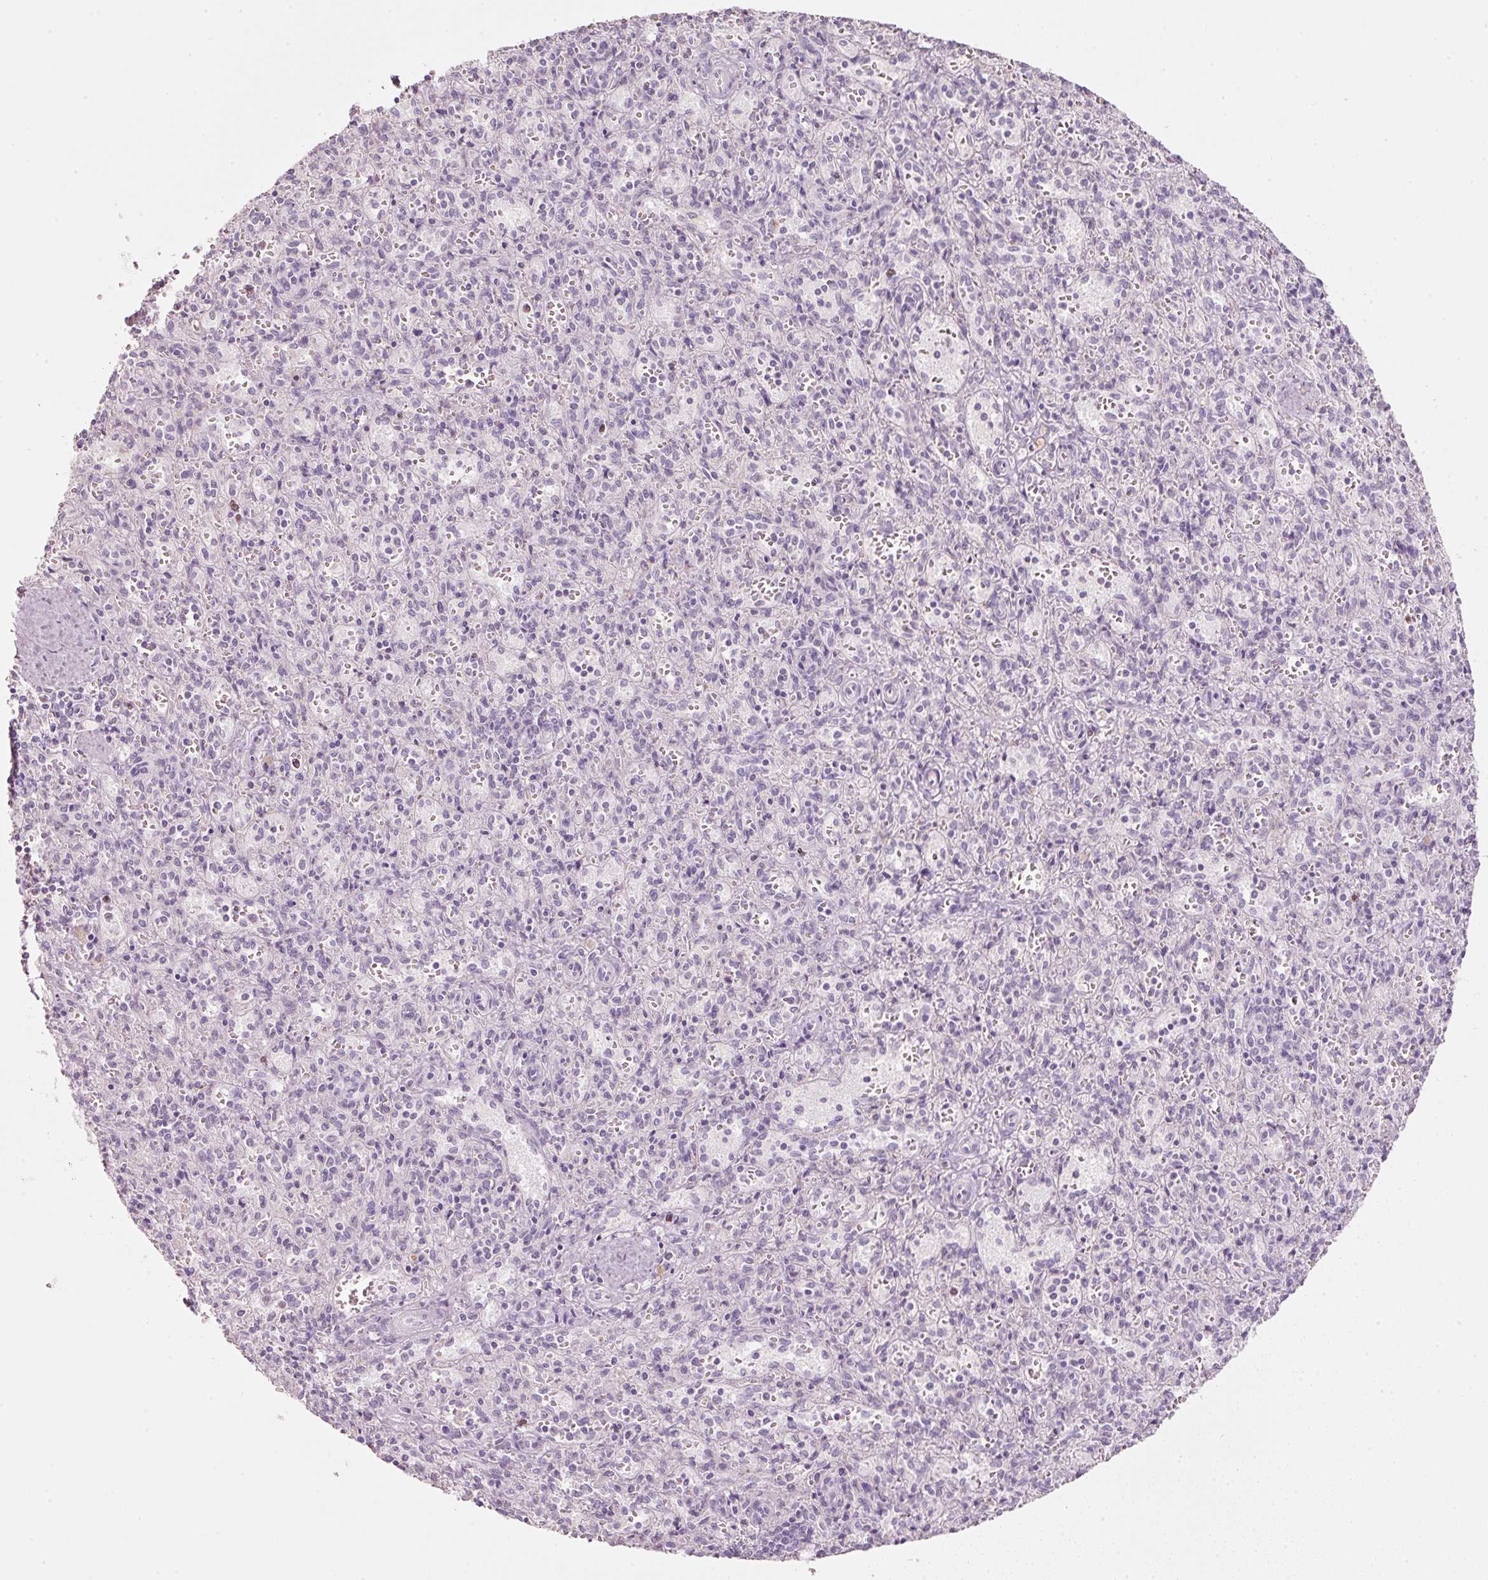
{"staining": {"intensity": "negative", "quantity": "none", "location": "none"}, "tissue": "spleen", "cell_type": "Cells in red pulp", "image_type": "normal", "snomed": [{"axis": "morphology", "description": "Normal tissue, NOS"}, {"axis": "topography", "description": "Spleen"}], "caption": "Image shows no significant protein positivity in cells in red pulp of unremarkable spleen. Nuclei are stained in blue.", "gene": "ENSG00000206549", "patient": {"sex": "female", "age": 26}}